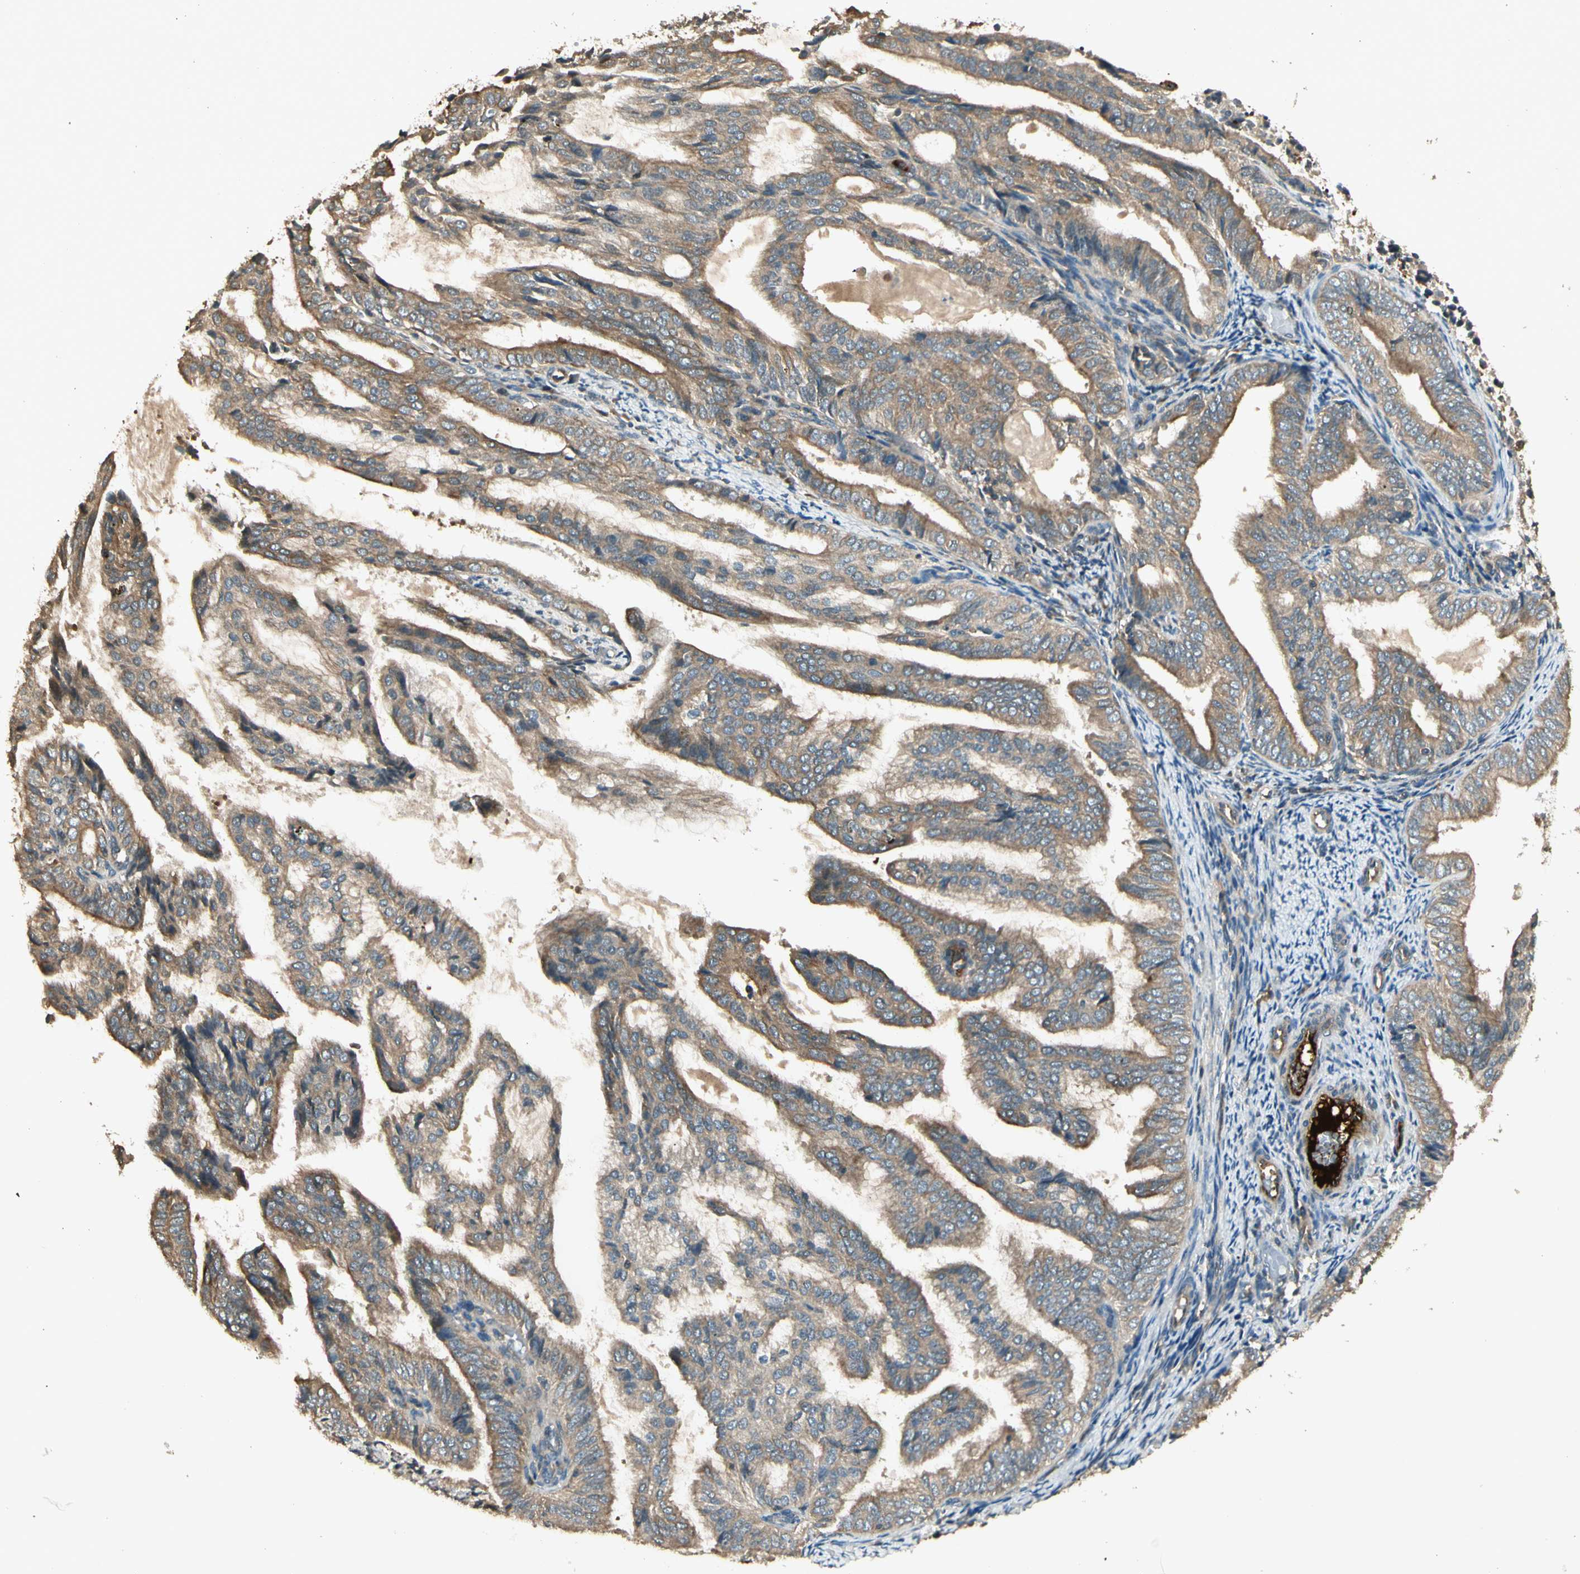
{"staining": {"intensity": "moderate", "quantity": ">75%", "location": "cytoplasmic/membranous"}, "tissue": "endometrial cancer", "cell_type": "Tumor cells", "image_type": "cancer", "snomed": [{"axis": "morphology", "description": "Adenocarcinoma, NOS"}, {"axis": "topography", "description": "Endometrium"}], "caption": "This histopathology image reveals adenocarcinoma (endometrial) stained with immunohistochemistry (IHC) to label a protein in brown. The cytoplasmic/membranous of tumor cells show moderate positivity for the protein. Nuclei are counter-stained blue.", "gene": "PFDN5", "patient": {"sex": "female", "age": 58}}